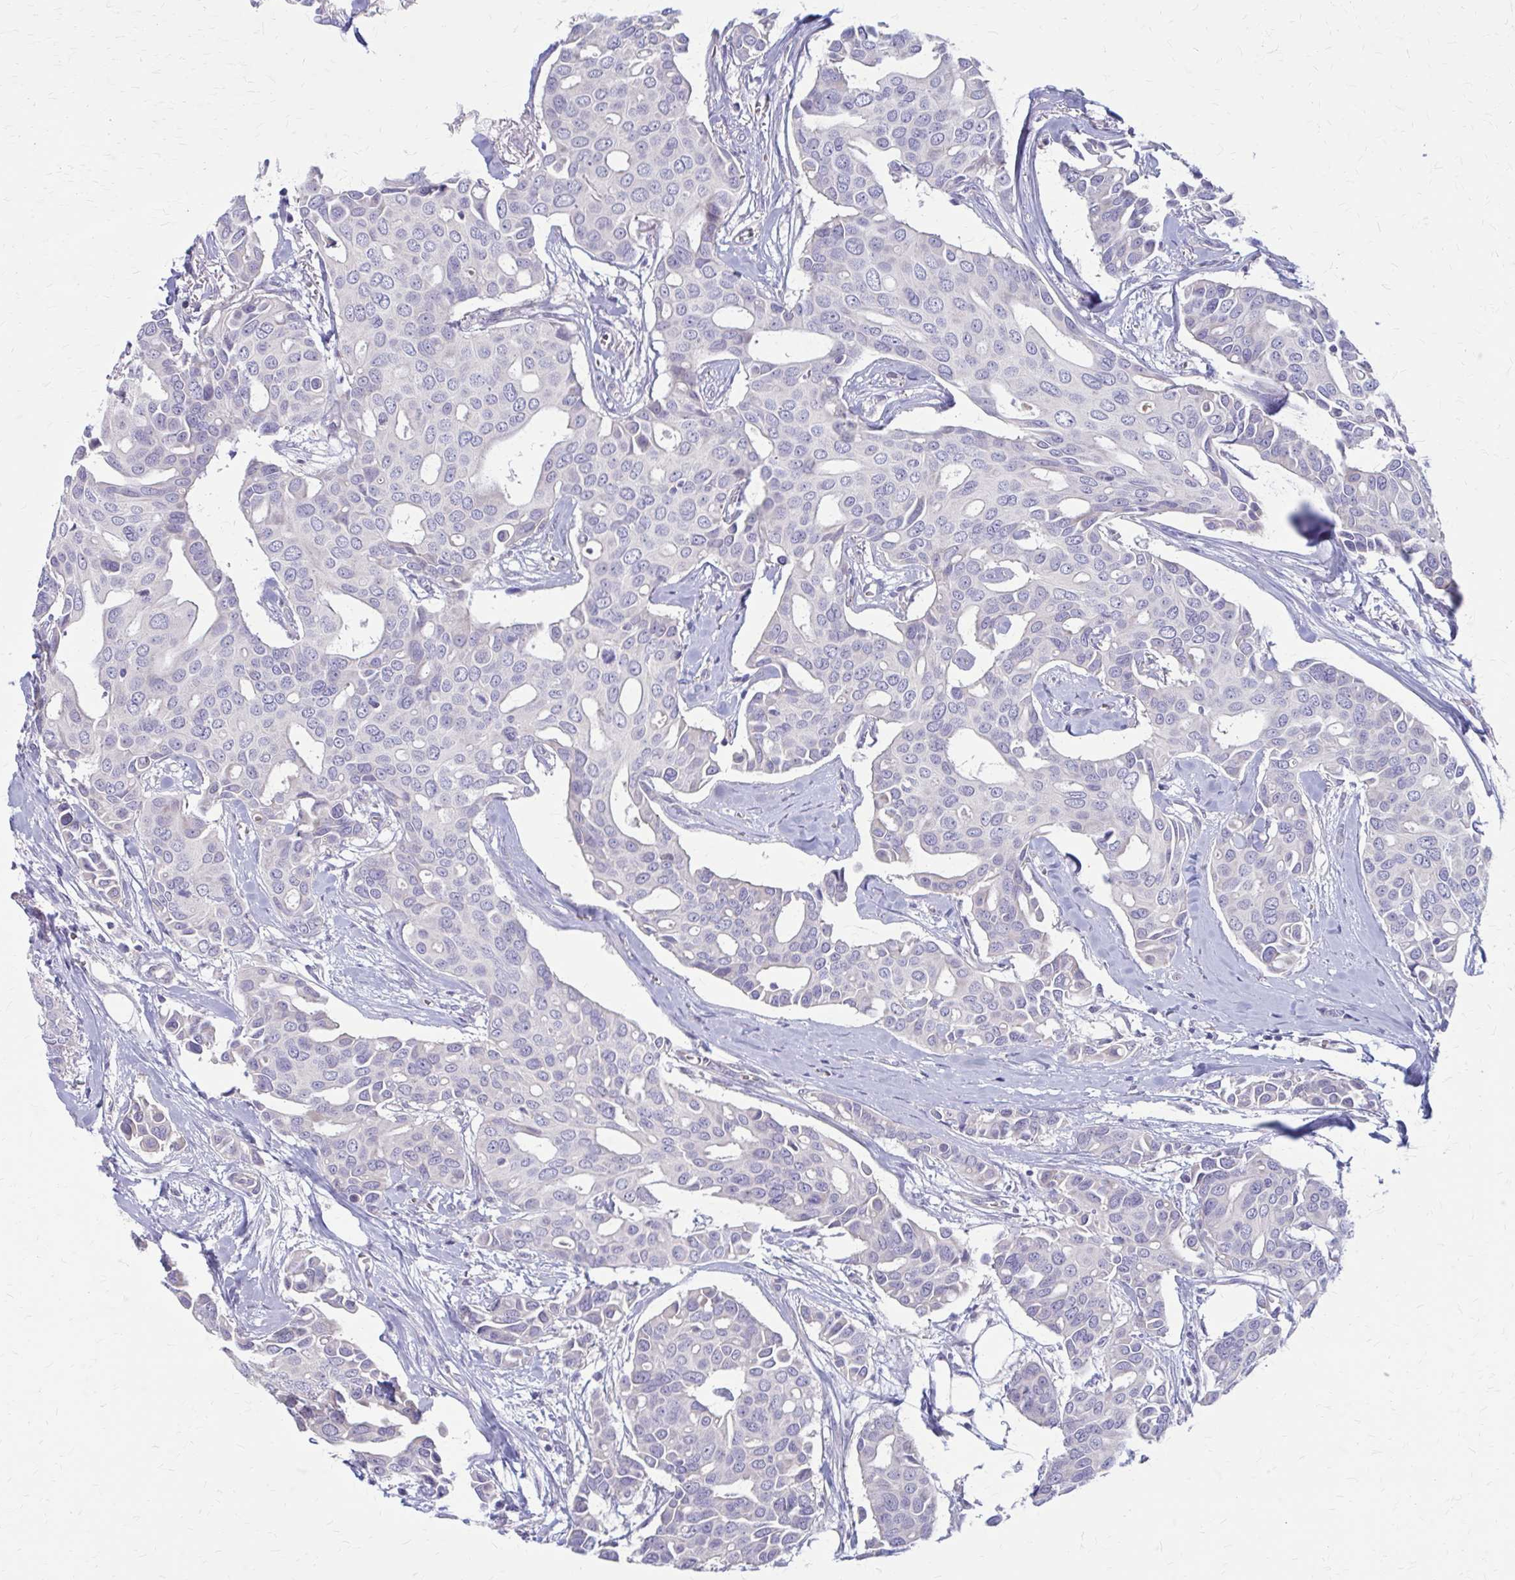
{"staining": {"intensity": "negative", "quantity": "none", "location": "none"}, "tissue": "breast cancer", "cell_type": "Tumor cells", "image_type": "cancer", "snomed": [{"axis": "morphology", "description": "Duct carcinoma"}, {"axis": "topography", "description": "Breast"}], "caption": "DAB immunohistochemical staining of breast cancer (infiltrating ductal carcinoma) reveals no significant positivity in tumor cells. Nuclei are stained in blue.", "gene": "GLYATL2", "patient": {"sex": "female", "age": 54}}